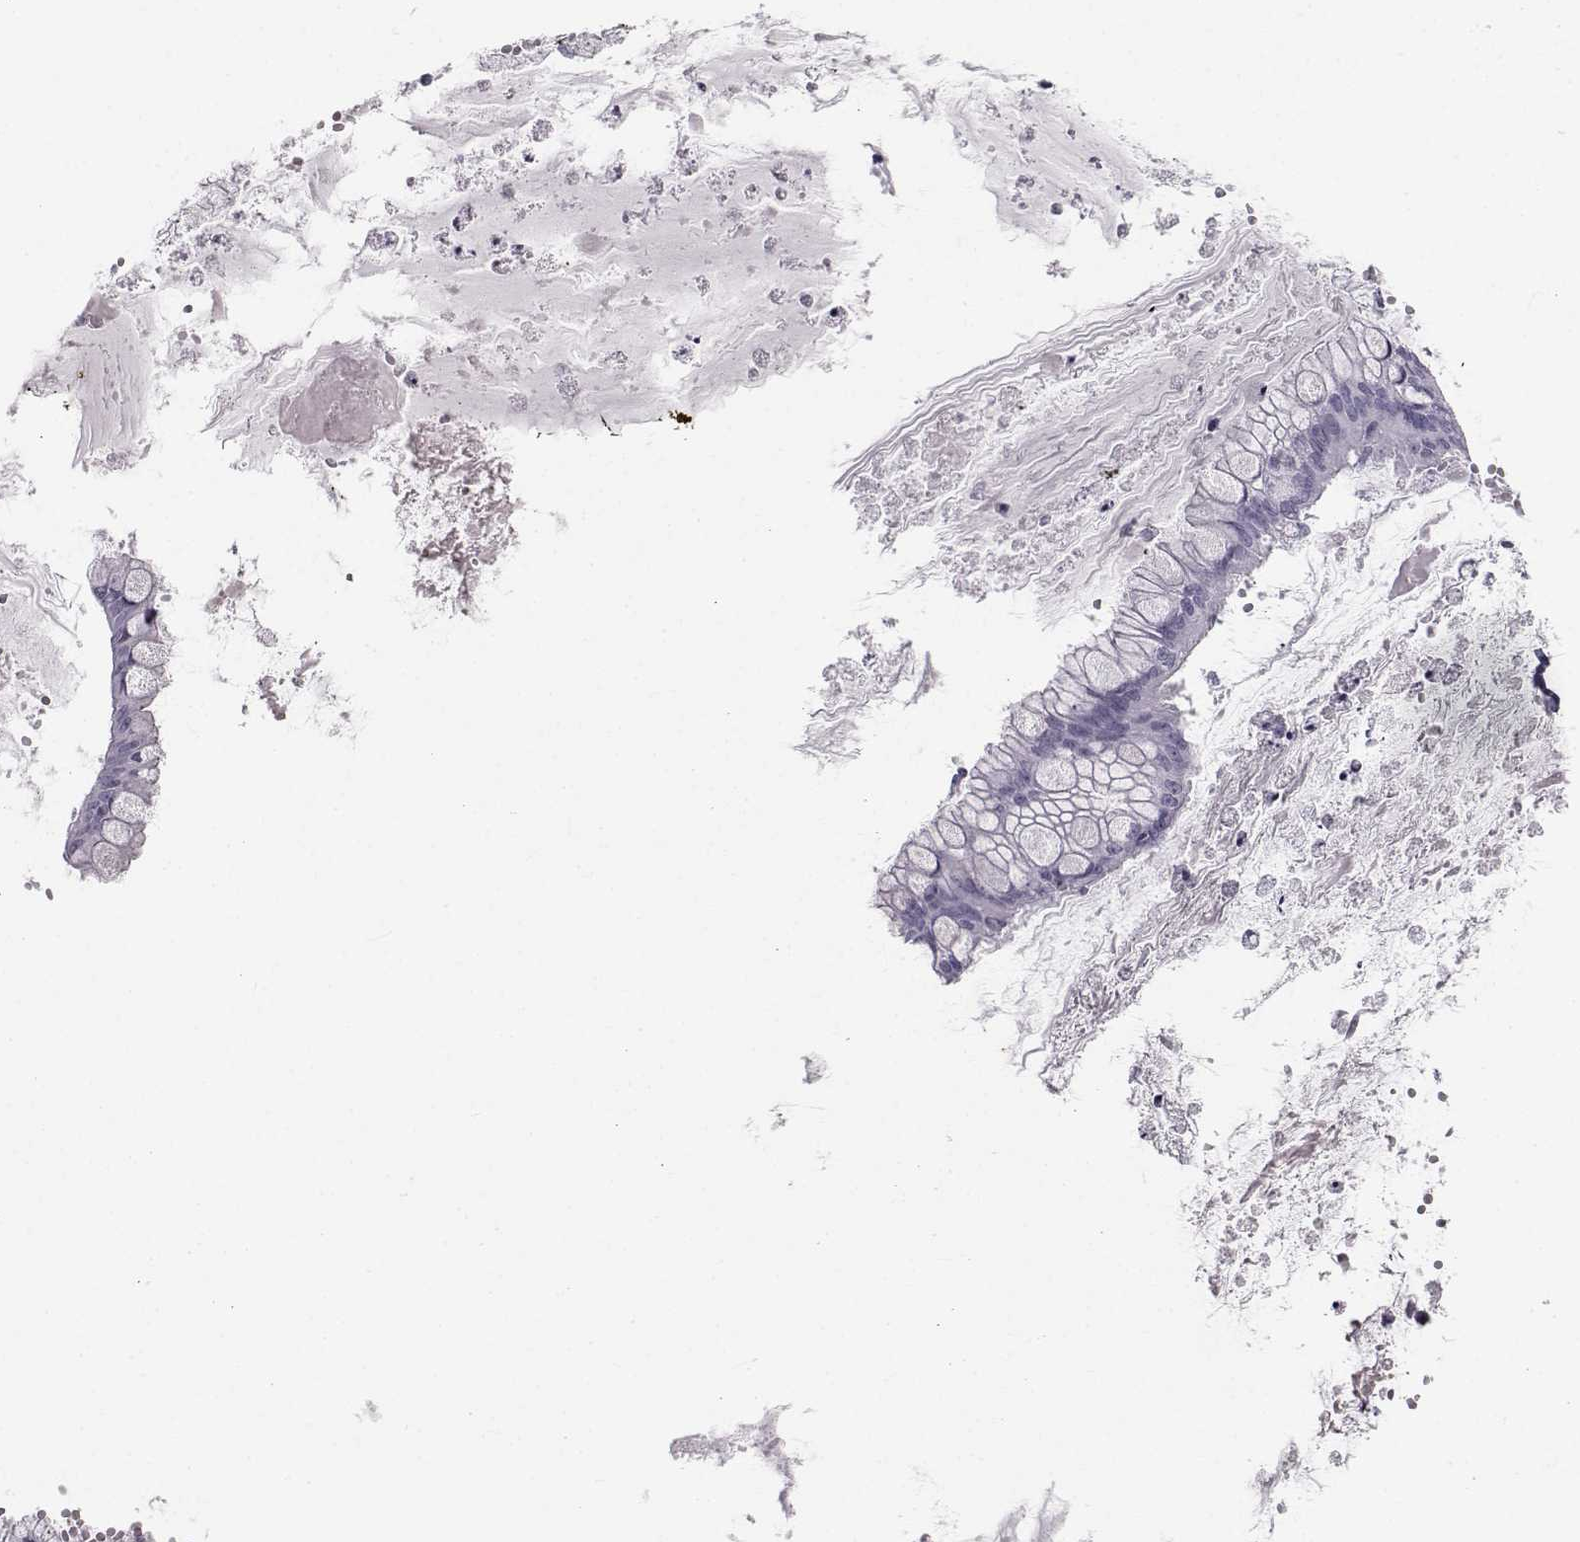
{"staining": {"intensity": "negative", "quantity": "none", "location": "none"}, "tissue": "ovarian cancer", "cell_type": "Tumor cells", "image_type": "cancer", "snomed": [{"axis": "morphology", "description": "Cystadenocarcinoma, mucinous, NOS"}, {"axis": "topography", "description": "Ovary"}], "caption": "The photomicrograph demonstrates no staining of tumor cells in ovarian mucinous cystadenocarcinoma.", "gene": "ZNF185", "patient": {"sex": "female", "age": 67}}